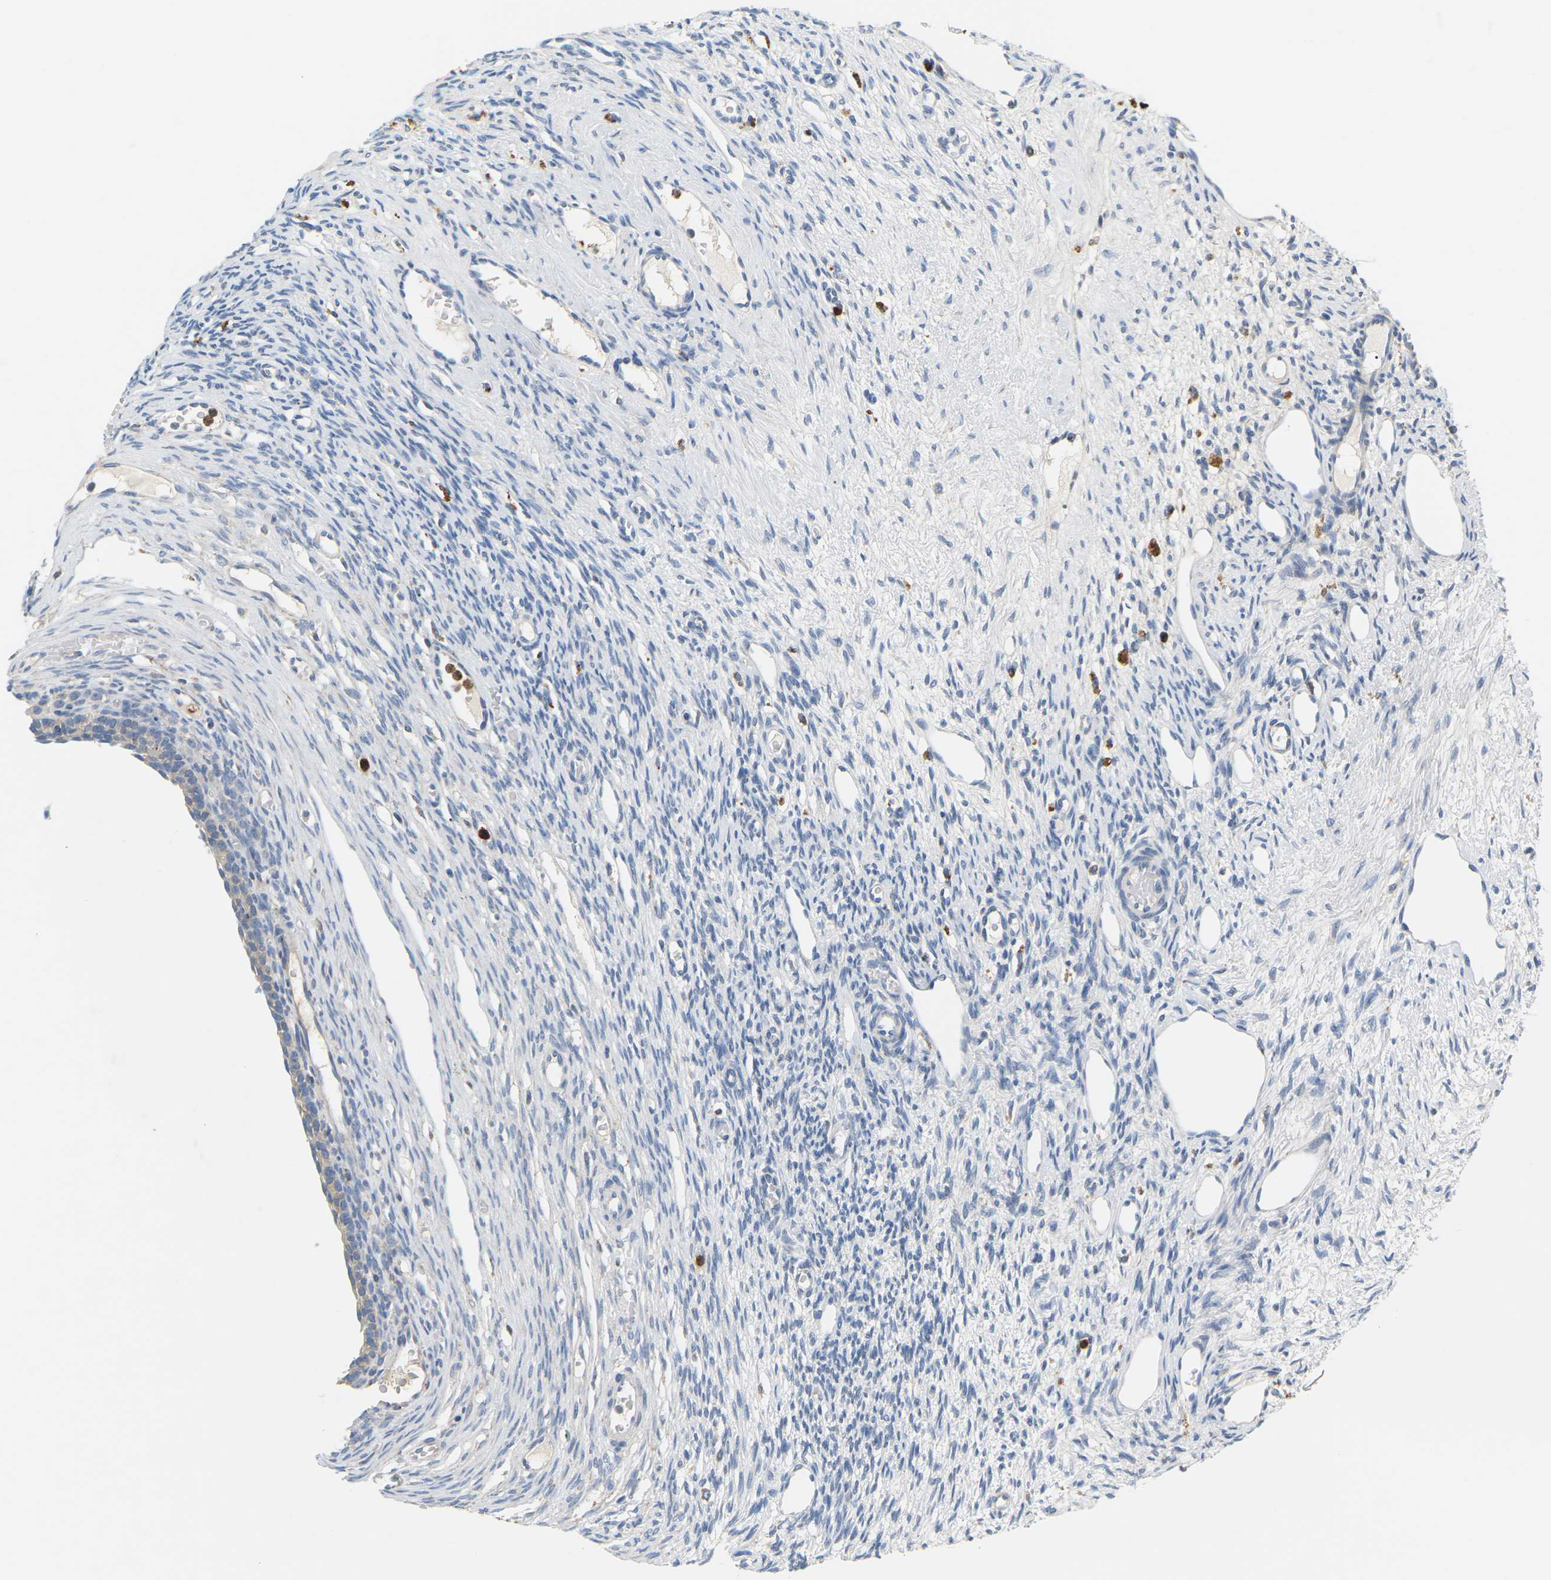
{"staining": {"intensity": "negative", "quantity": "none", "location": "none"}, "tissue": "ovary", "cell_type": "Ovarian stroma cells", "image_type": "normal", "snomed": [{"axis": "morphology", "description": "Normal tissue, NOS"}, {"axis": "topography", "description": "Ovary"}], "caption": "The immunohistochemistry micrograph has no significant positivity in ovarian stroma cells of ovary. (Stains: DAB immunohistochemistry with hematoxylin counter stain, Microscopy: brightfield microscopy at high magnification).", "gene": "ADM", "patient": {"sex": "female", "age": 33}}